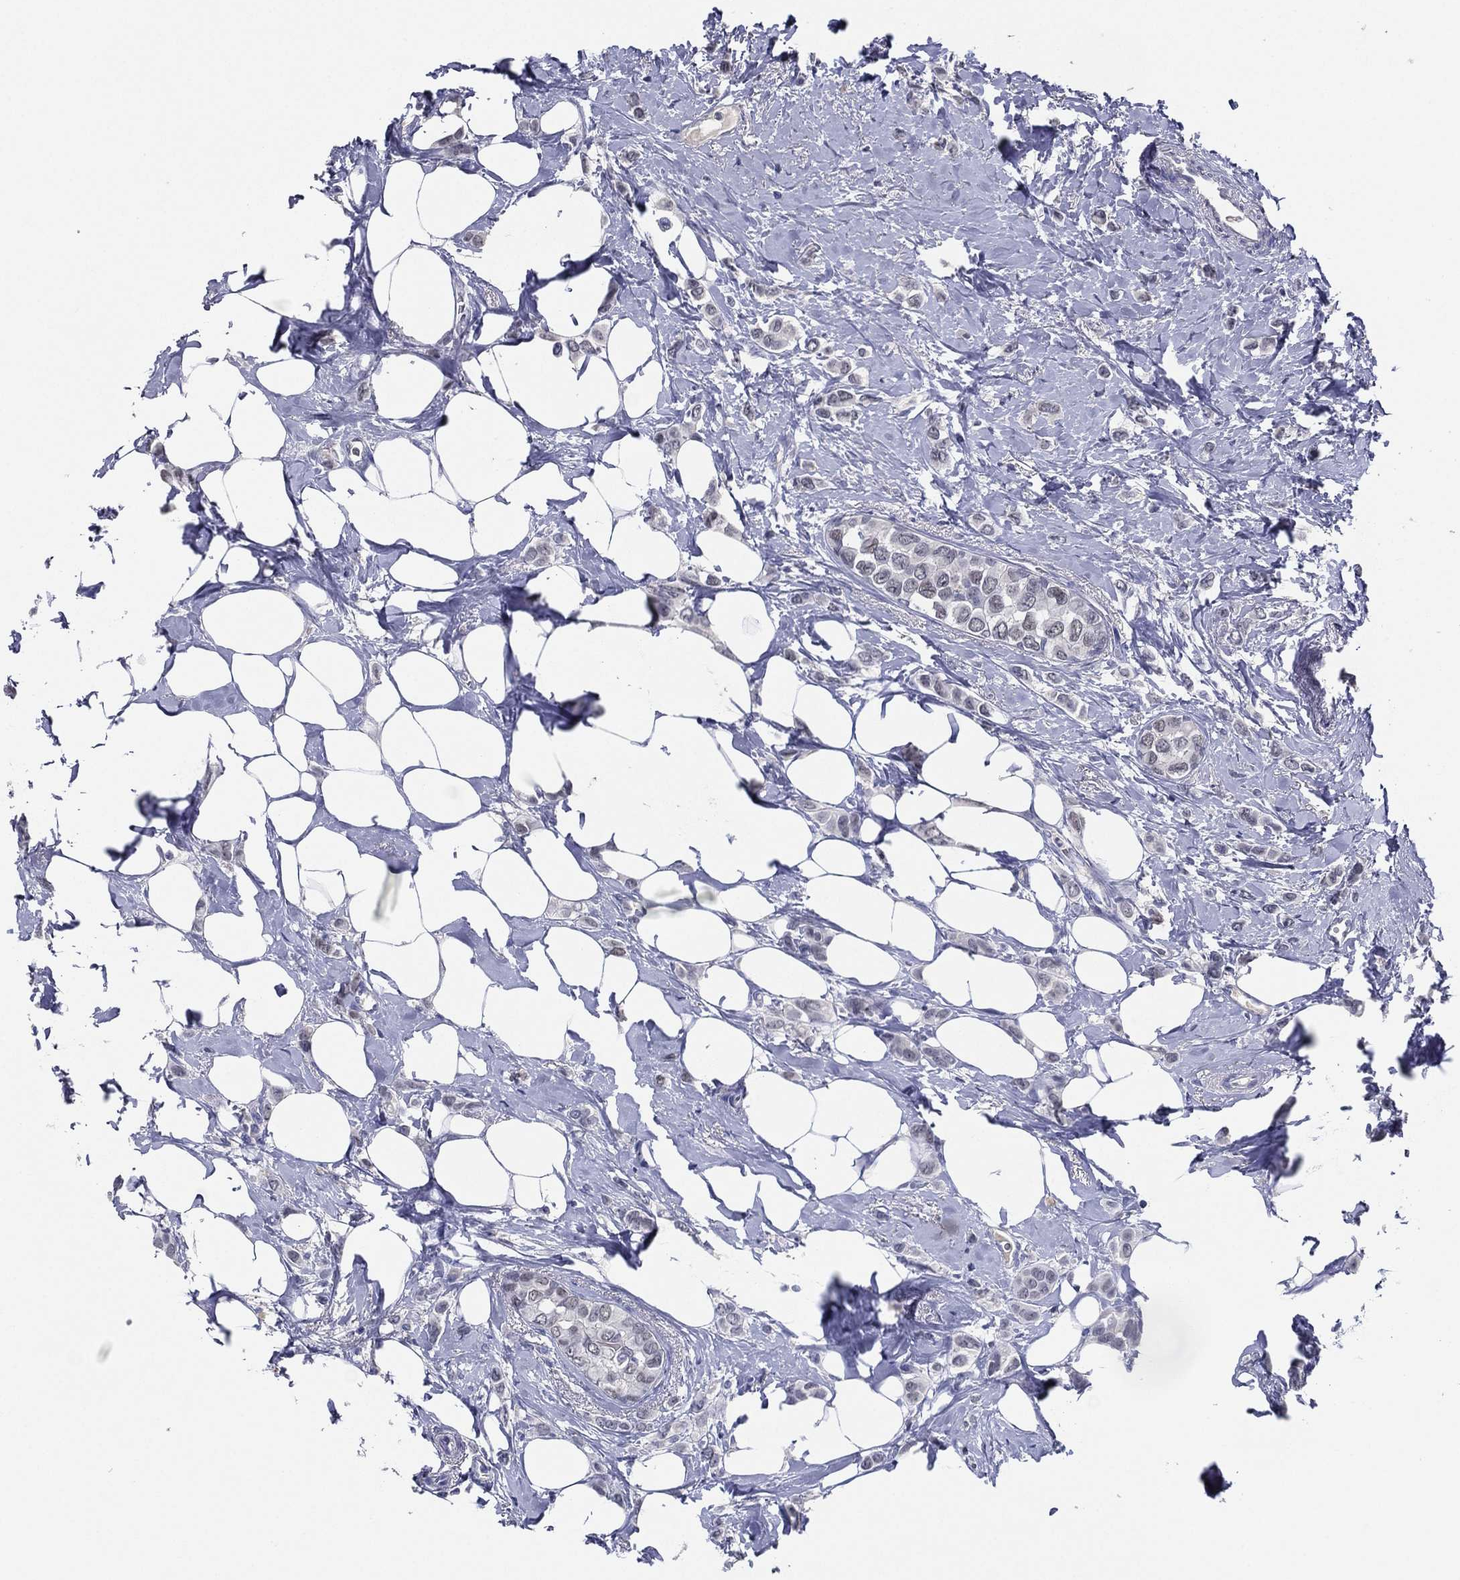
{"staining": {"intensity": "negative", "quantity": "none", "location": "none"}, "tissue": "breast cancer", "cell_type": "Tumor cells", "image_type": "cancer", "snomed": [{"axis": "morphology", "description": "Lobular carcinoma"}, {"axis": "topography", "description": "Breast"}], "caption": "Immunohistochemical staining of human lobular carcinoma (breast) displays no significant staining in tumor cells. Brightfield microscopy of IHC stained with DAB (3,3'-diaminobenzidine) (brown) and hematoxylin (blue), captured at high magnification.", "gene": "TFAP2A", "patient": {"sex": "female", "age": 66}}